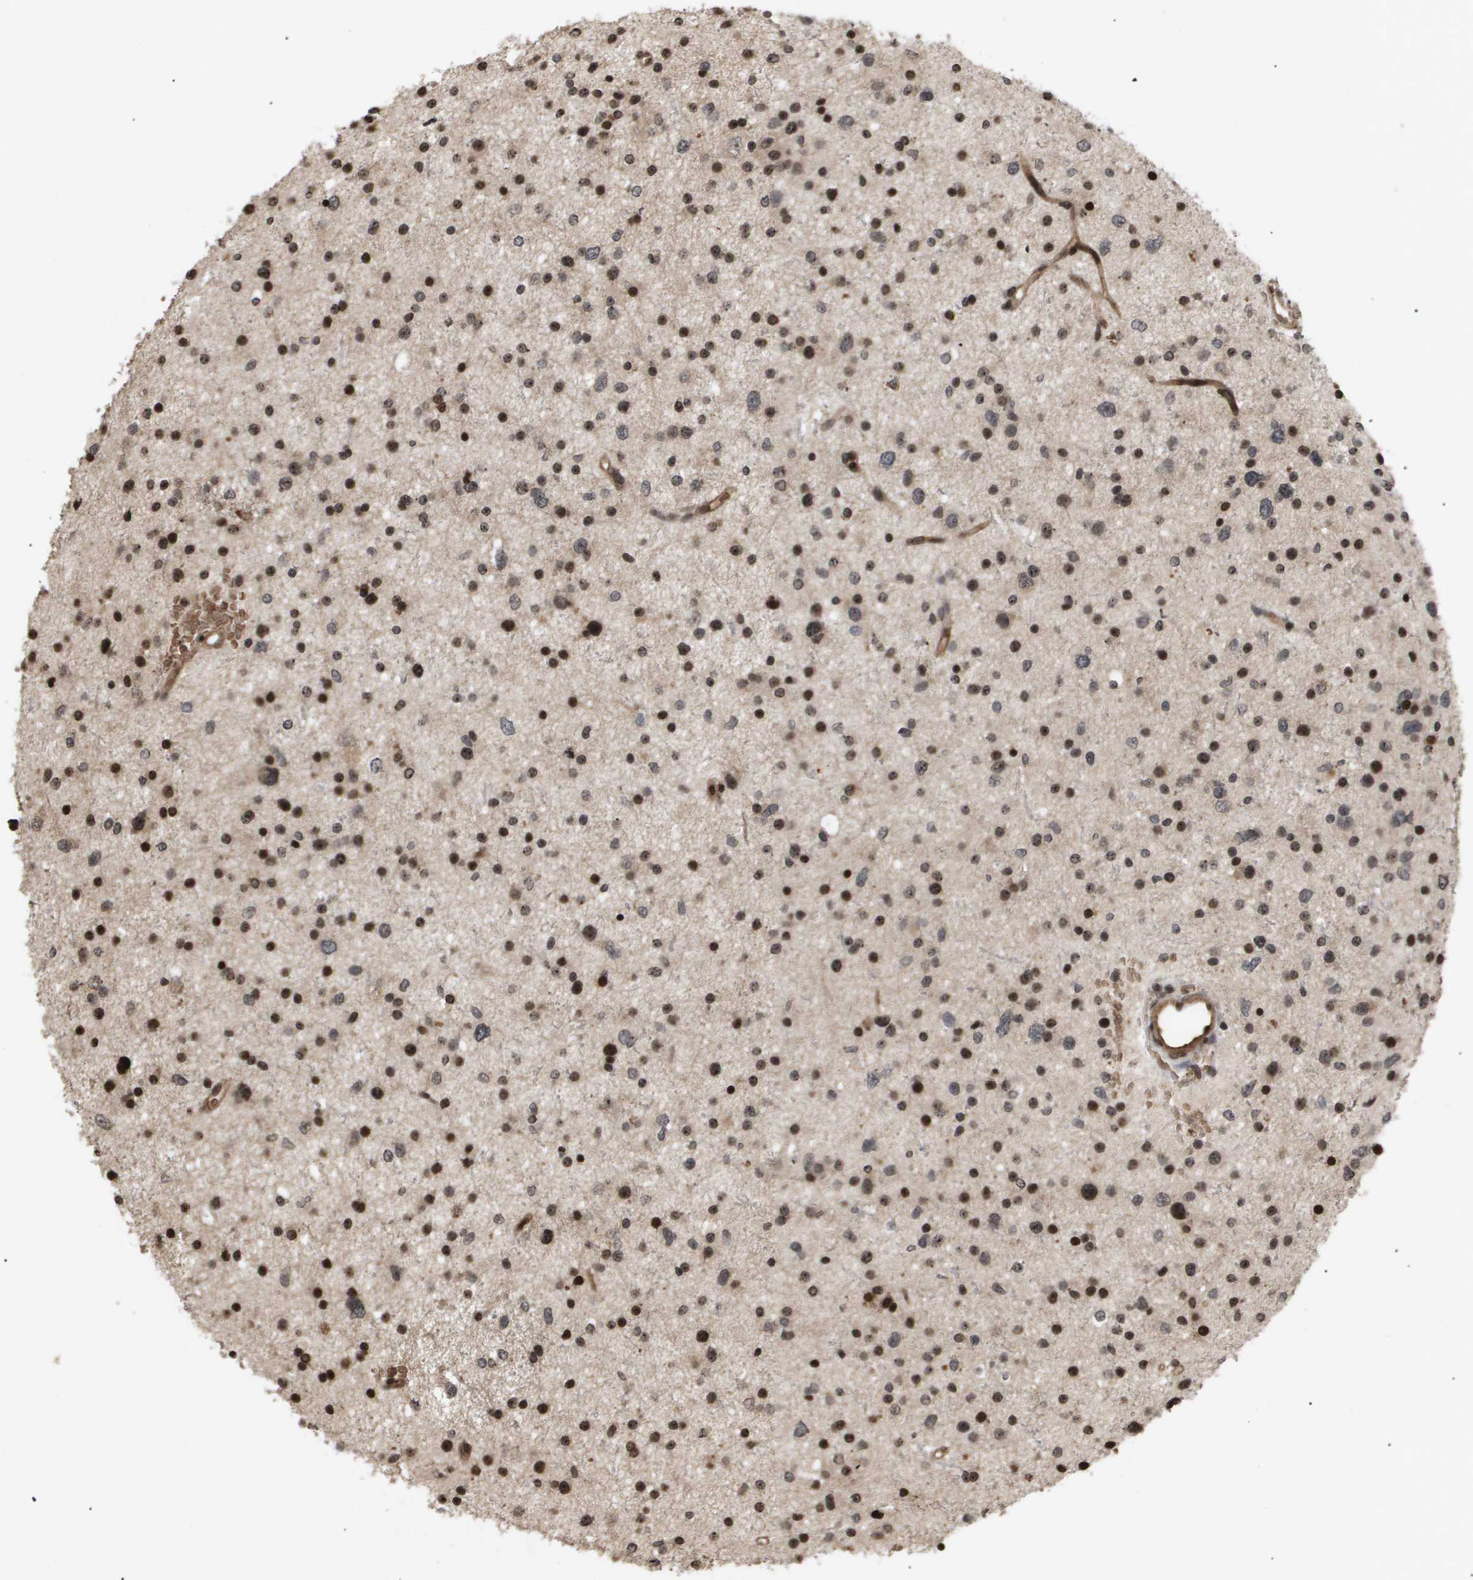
{"staining": {"intensity": "strong", "quantity": "25%-75%", "location": "nuclear"}, "tissue": "glioma", "cell_type": "Tumor cells", "image_type": "cancer", "snomed": [{"axis": "morphology", "description": "Glioma, malignant, Low grade"}, {"axis": "topography", "description": "Brain"}], "caption": "Human glioma stained with a brown dye reveals strong nuclear positive staining in about 25%-75% of tumor cells.", "gene": "HSPA6", "patient": {"sex": "female", "age": 37}}